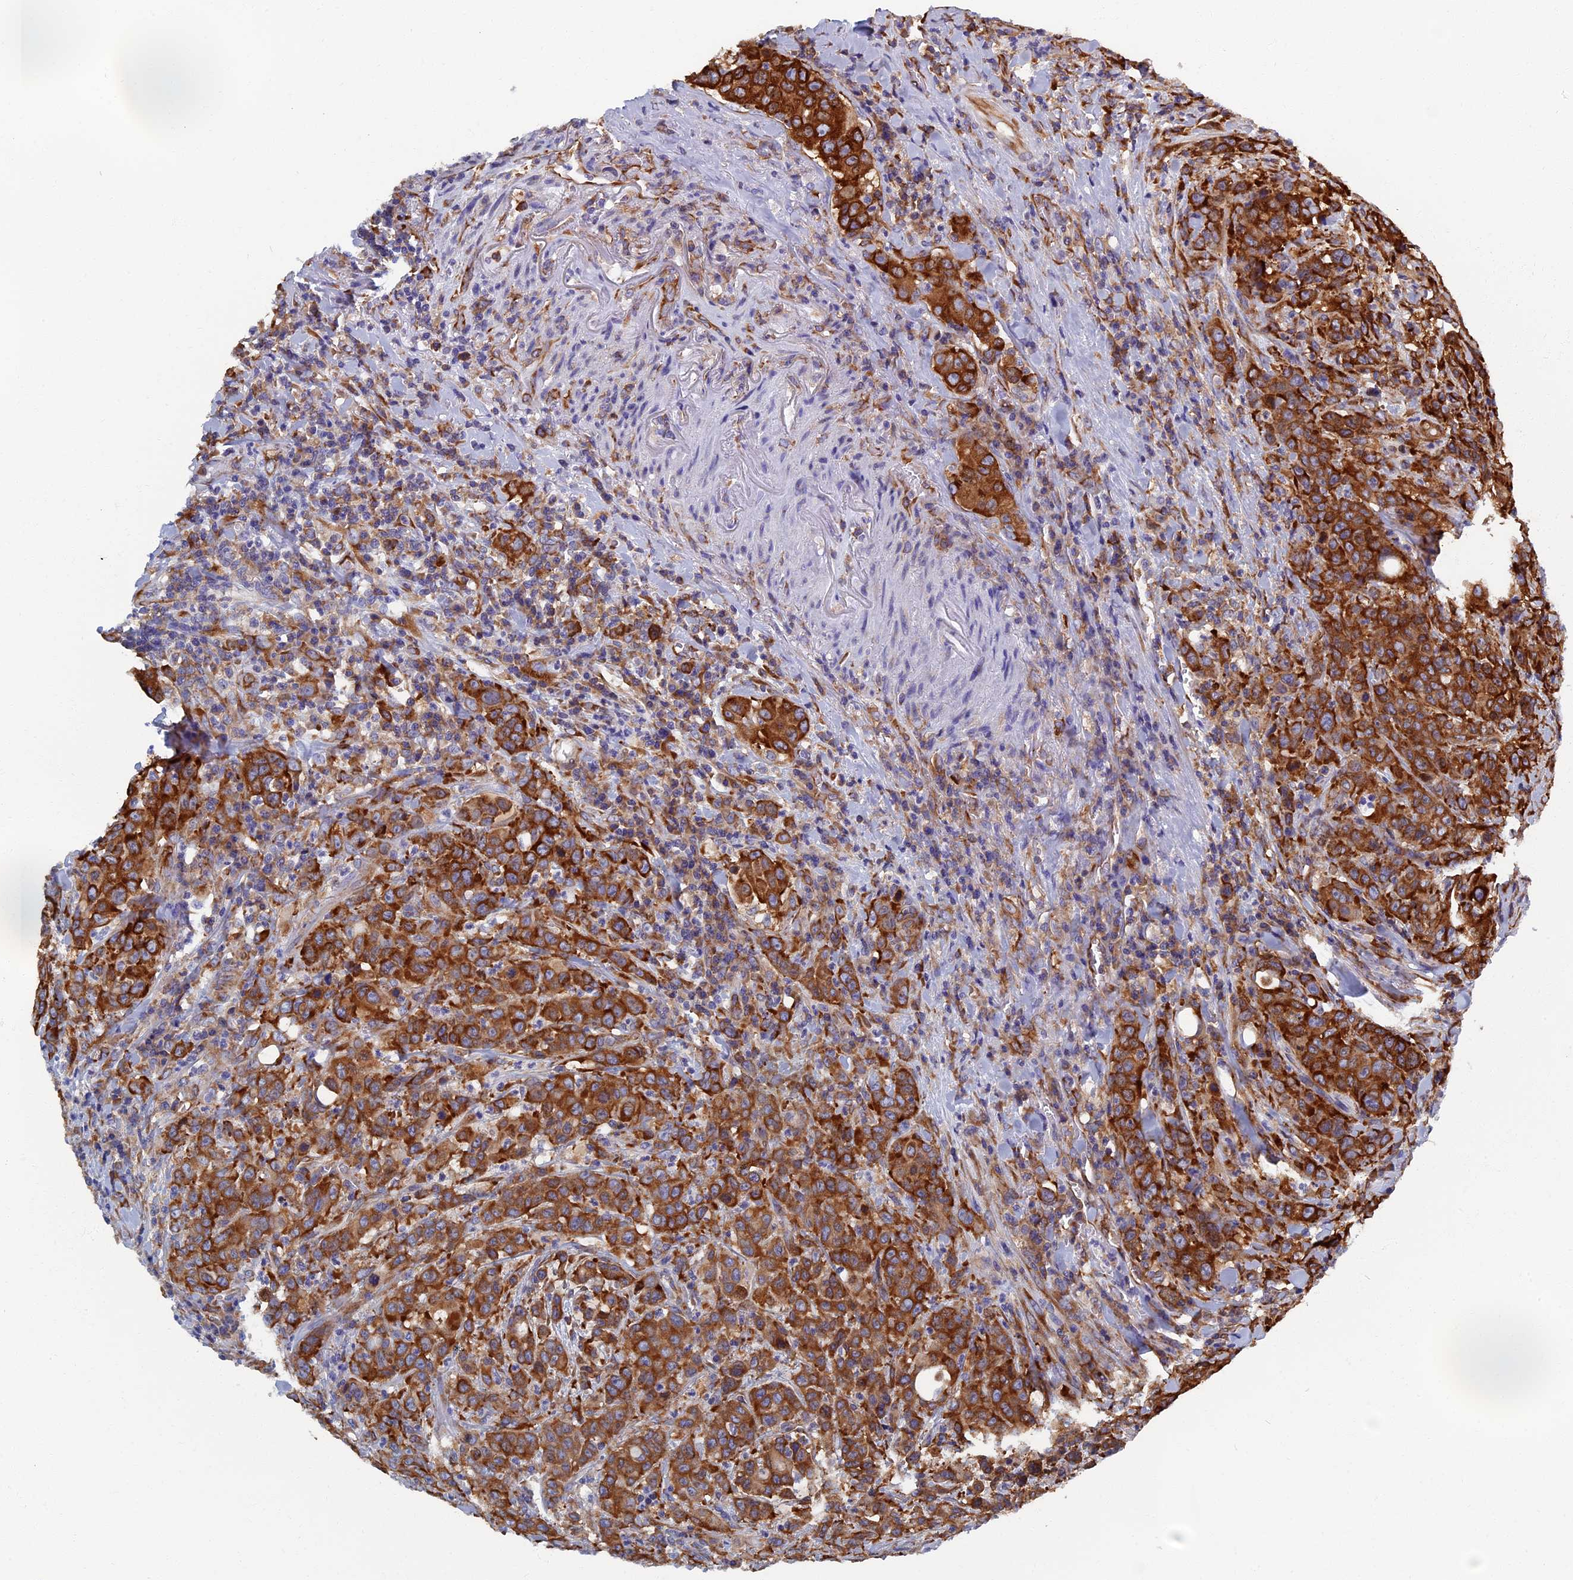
{"staining": {"intensity": "strong", "quantity": ">75%", "location": "cytoplasmic/membranous"}, "tissue": "colorectal cancer", "cell_type": "Tumor cells", "image_type": "cancer", "snomed": [{"axis": "morphology", "description": "Adenocarcinoma, NOS"}, {"axis": "topography", "description": "Colon"}], "caption": "Adenocarcinoma (colorectal) stained for a protein (brown) exhibits strong cytoplasmic/membranous positive staining in approximately >75% of tumor cells.", "gene": "YBX1", "patient": {"sex": "male", "age": 62}}